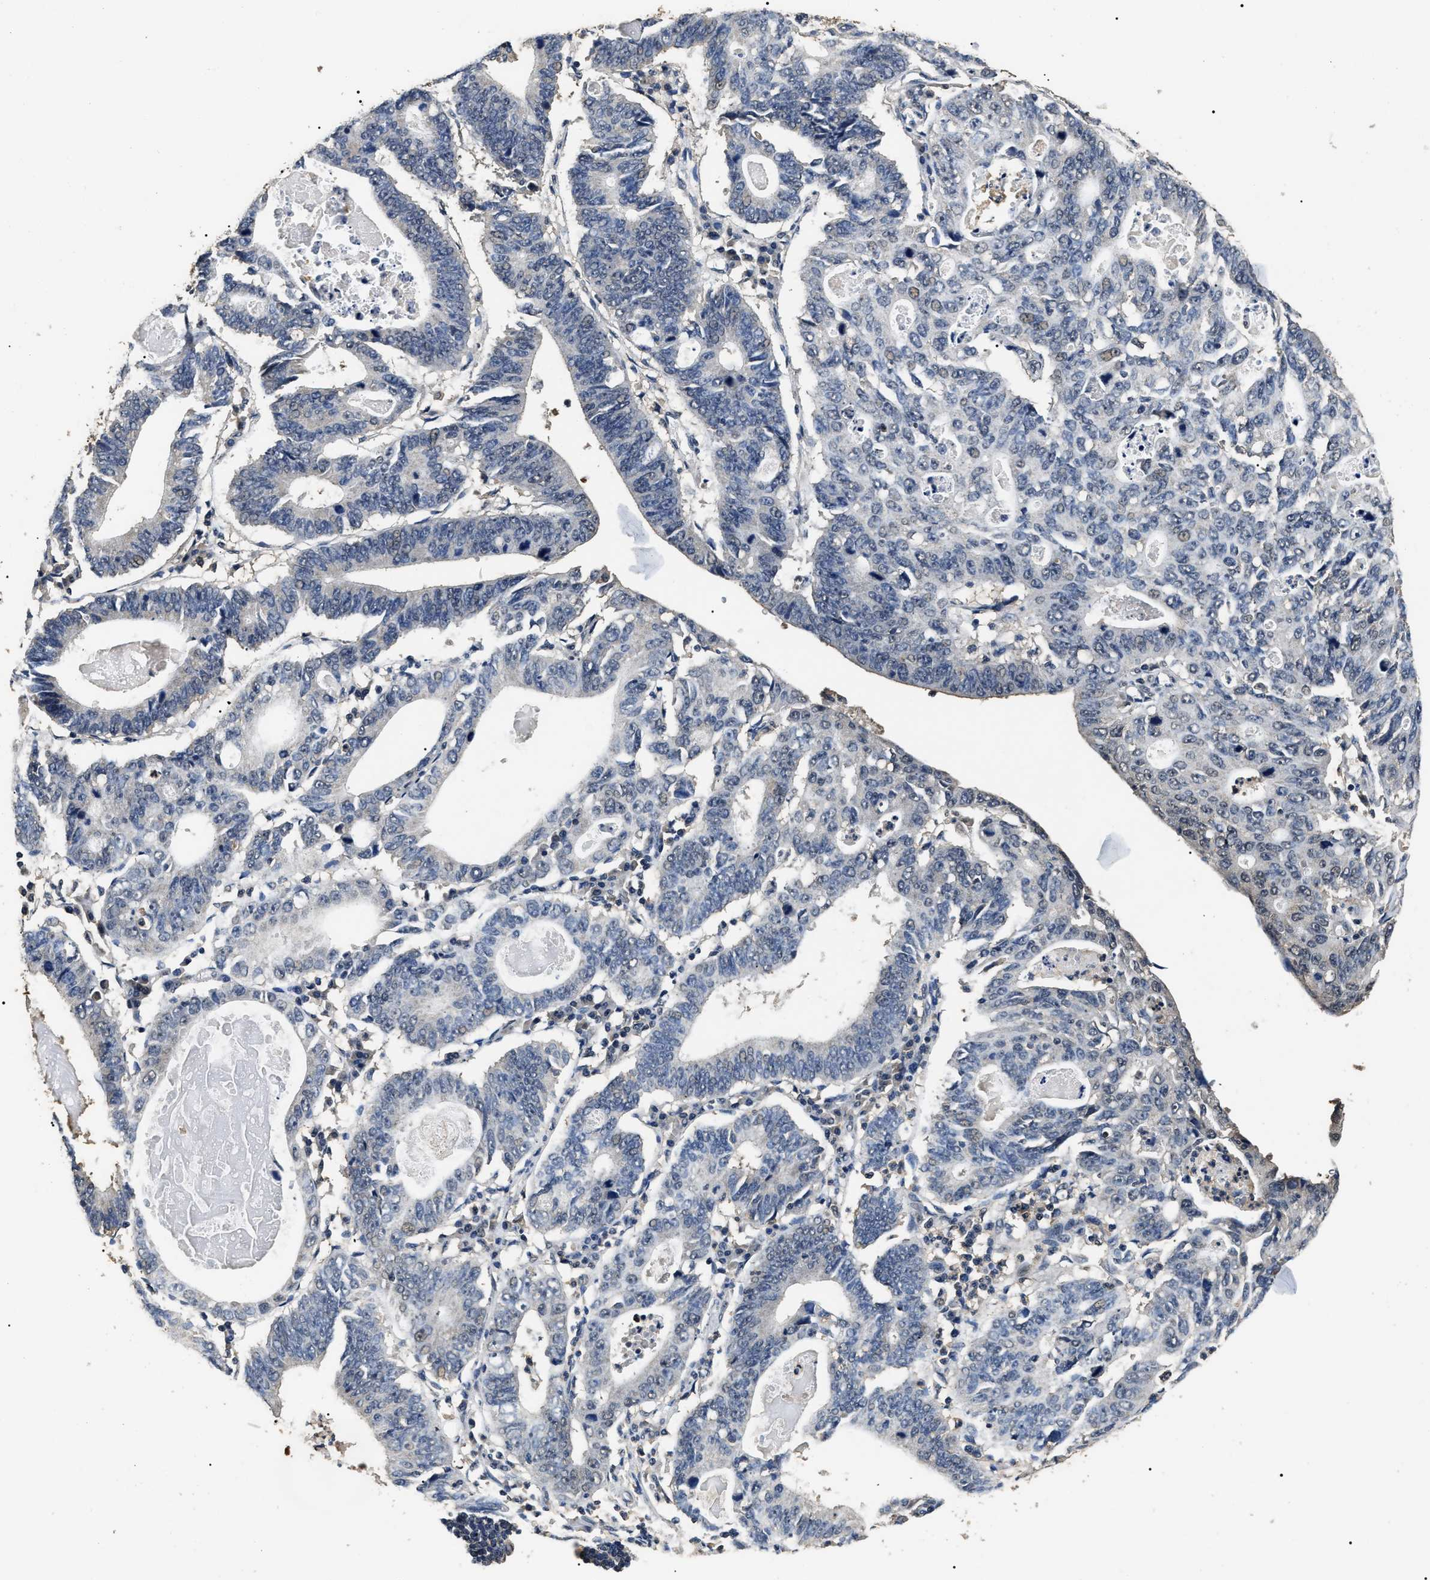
{"staining": {"intensity": "weak", "quantity": "<25%", "location": "nuclear"}, "tissue": "stomach cancer", "cell_type": "Tumor cells", "image_type": "cancer", "snomed": [{"axis": "morphology", "description": "Adenocarcinoma, NOS"}, {"axis": "topography", "description": "Stomach"}], "caption": "Protein analysis of stomach adenocarcinoma shows no significant positivity in tumor cells. The staining is performed using DAB brown chromogen with nuclei counter-stained in using hematoxylin.", "gene": "PSMD8", "patient": {"sex": "male", "age": 59}}